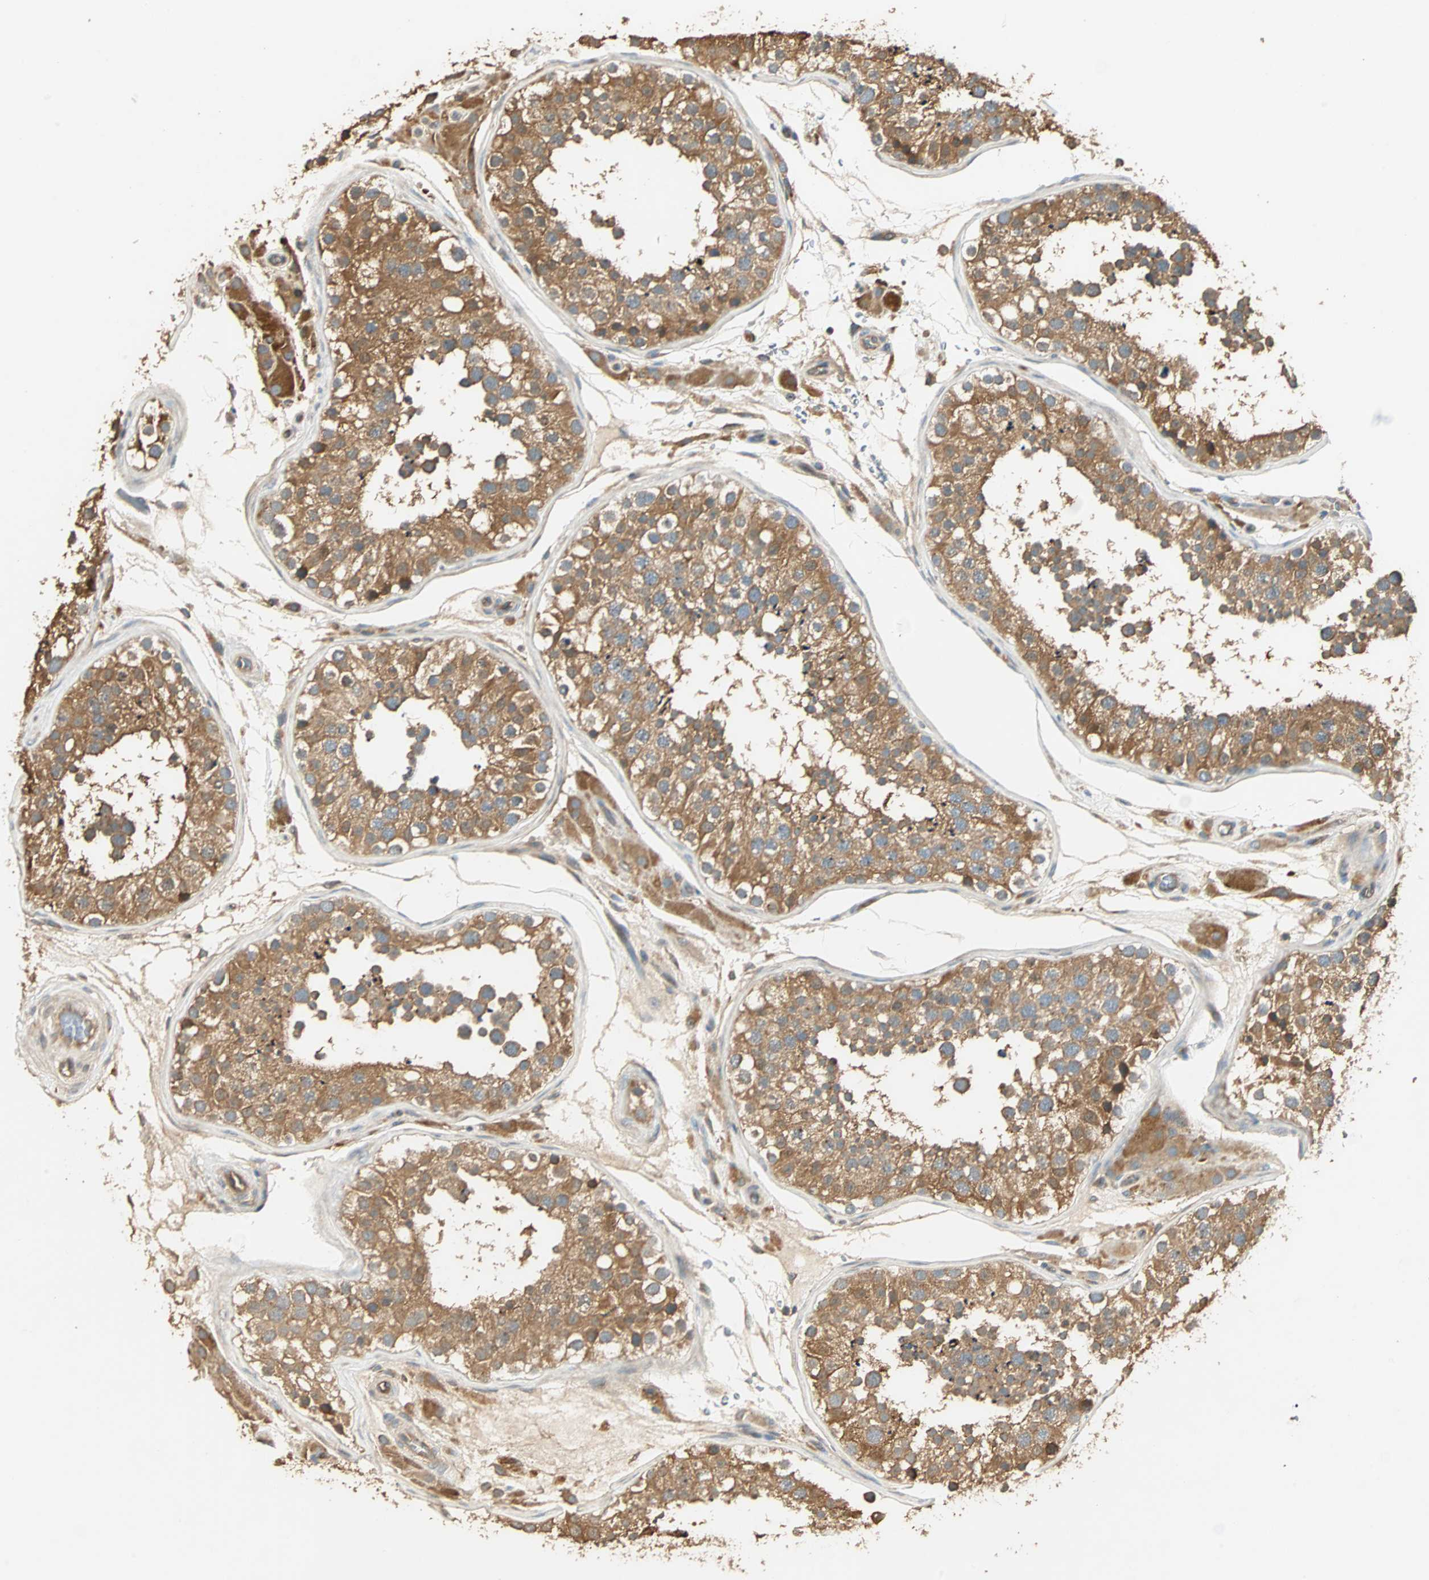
{"staining": {"intensity": "moderate", "quantity": ">75%", "location": "cytoplasmic/membranous"}, "tissue": "testis", "cell_type": "Cells in seminiferous ducts", "image_type": "normal", "snomed": [{"axis": "morphology", "description": "Normal tissue, NOS"}, {"axis": "topography", "description": "Testis"}], "caption": "Immunohistochemical staining of benign human testis shows >75% levels of moderate cytoplasmic/membranous protein positivity in about >75% of cells in seminiferous ducts.", "gene": "GALK1", "patient": {"sex": "male", "age": 26}}